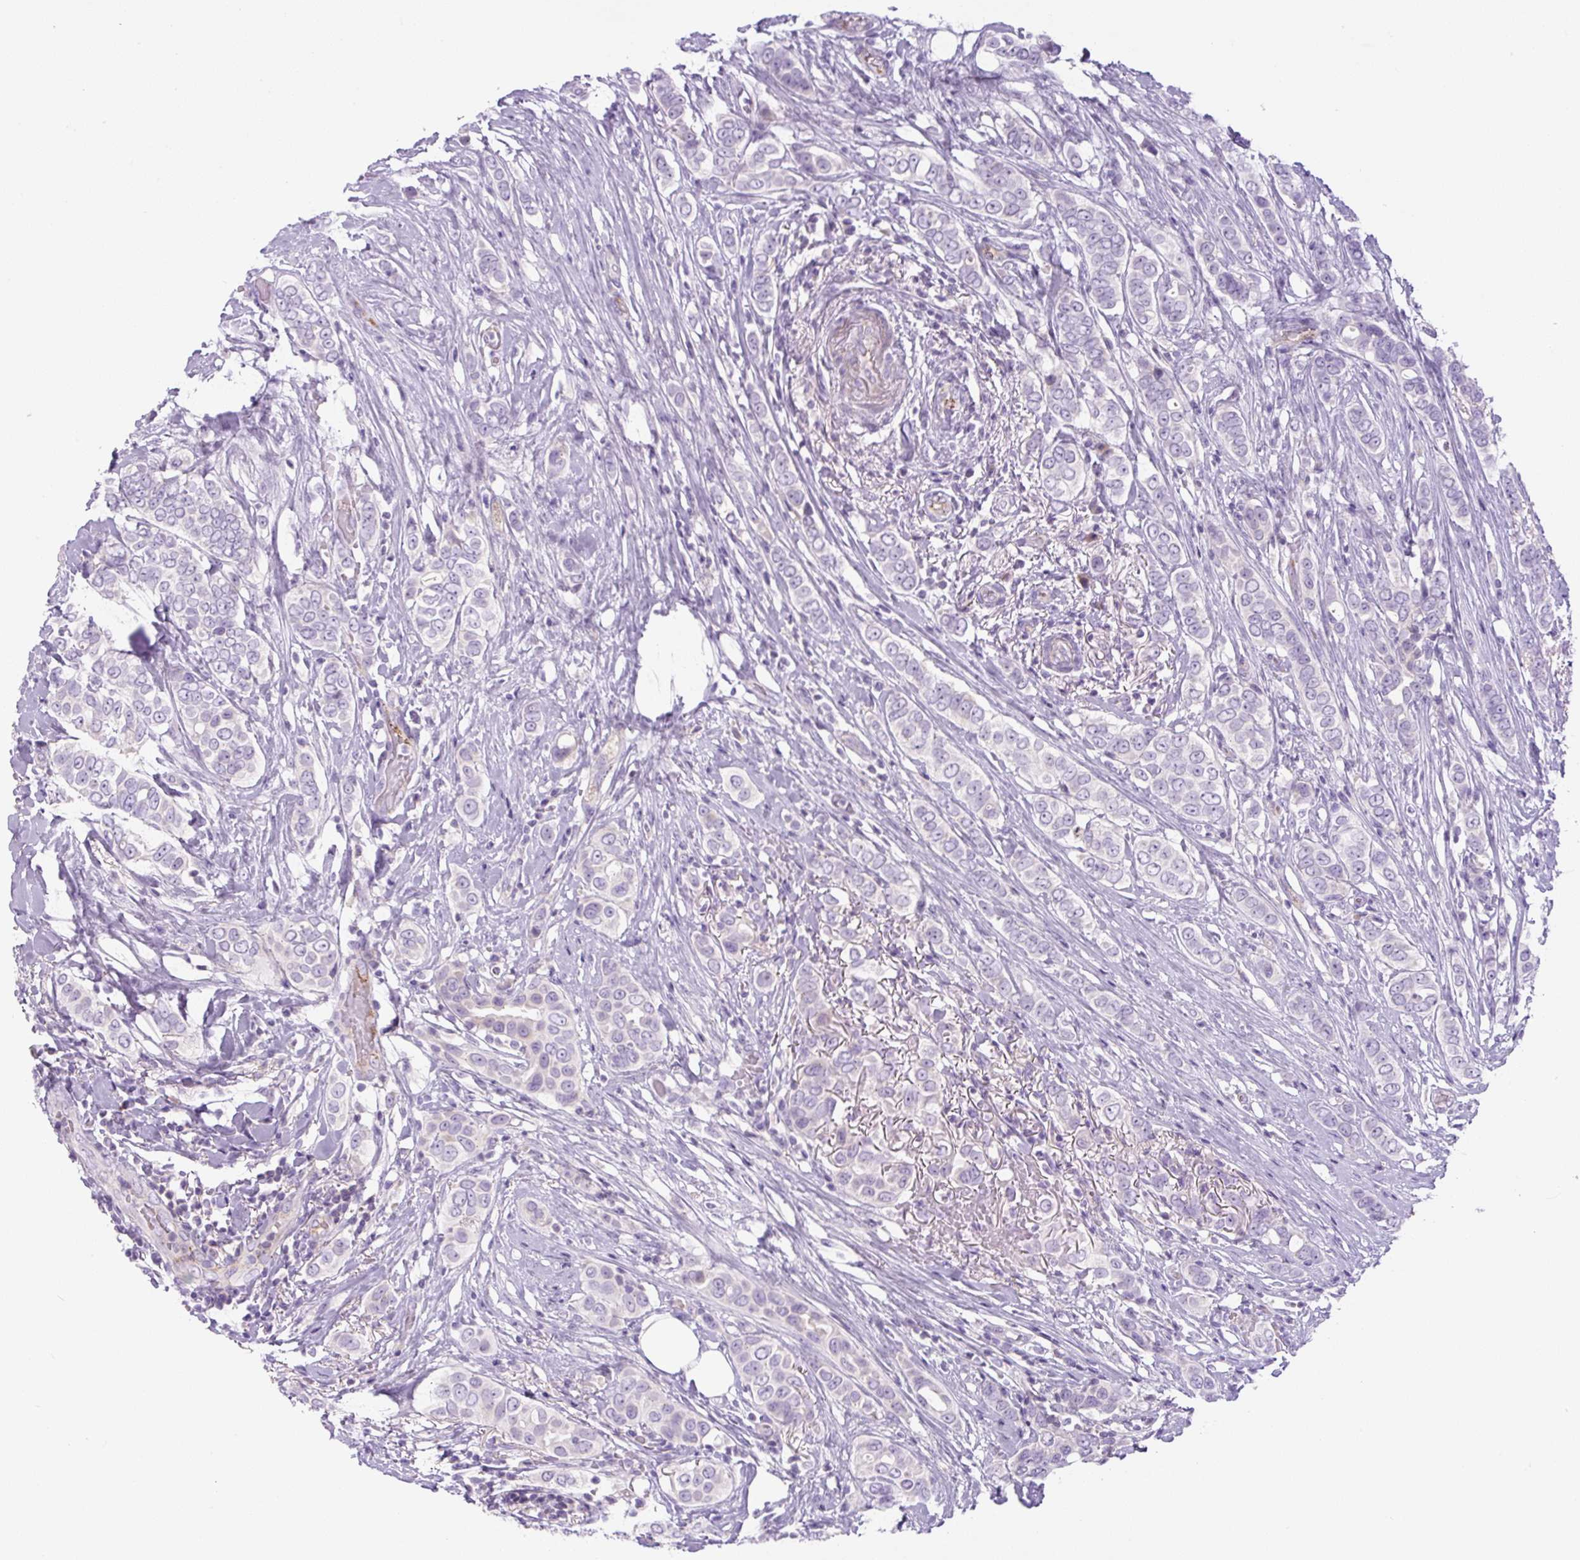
{"staining": {"intensity": "negative", "quantity": "none", "location": "none"}, "tissue": "breast cancer", "cell_type": "Tumor cells", "image_type": "cancer", "snomed": [{"axis": "morphology", "description": "Lobular carcinoma"}, {"axis": "topography", "description": "Breast"}], "caption": "DAB immunohistochemical staining of human breast cancer demonstrates no significant positivity in tumor cells.", "gene": "RSPO4", "patient": {"sex": "female", "age": 51}}